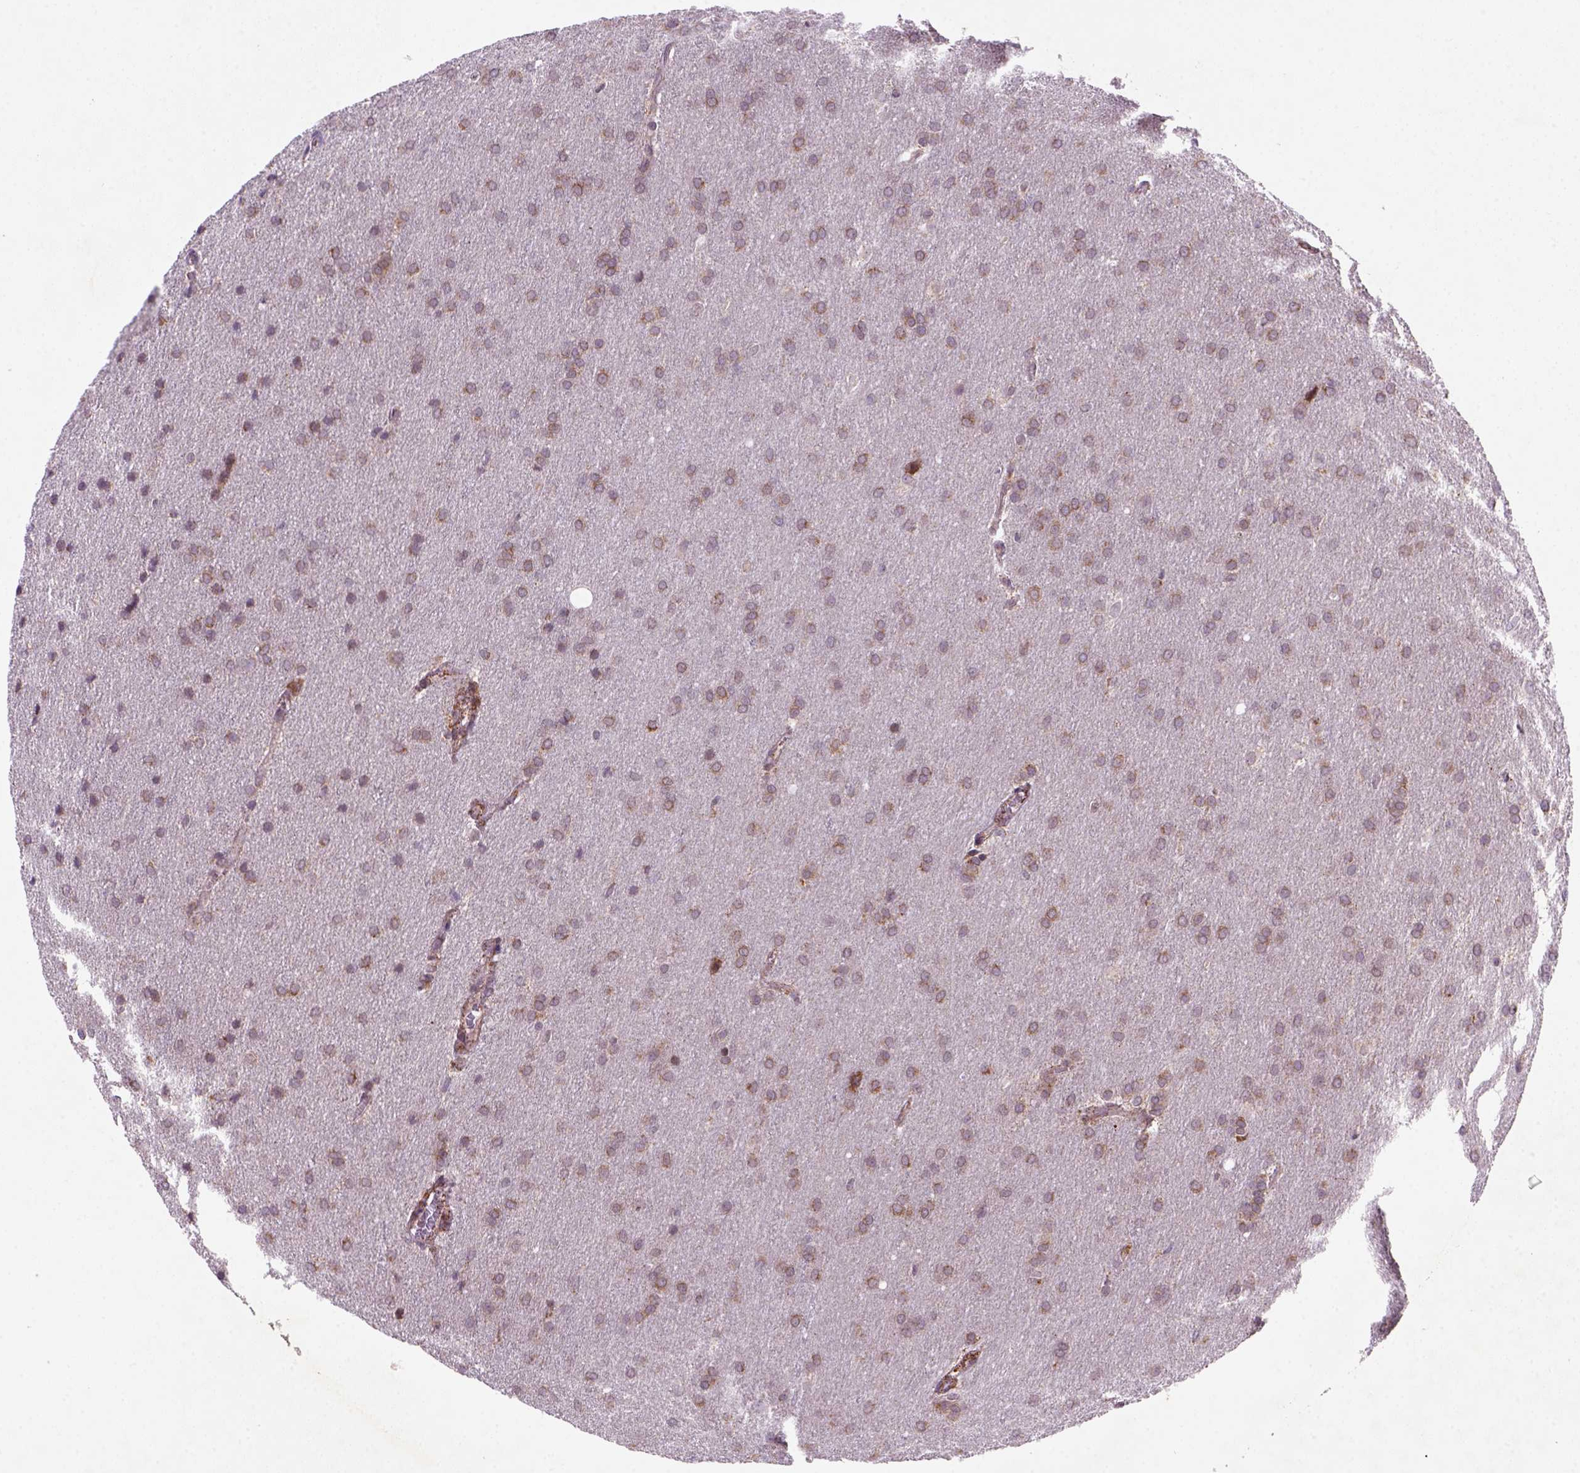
{"staining": {"intensity": "moderate", "quantity": ">75%", "location": "cytoplasmic/membranous"}, "tissue": "glioma", "cell_type": "Tumor cells", "image_type": "cancer", "snomed": [{"axis": "morphology", "description": "Glioma, malignant, Low grade"}, {"axis": "topography", "description": "Brain"}], "caption": "Malignant low-grade glioma tissue exhibits moderate cytoplasmic/membranous expression in approximately >75% of tumor cells The staining was performed using DAB to visualize the protein expression in brown, while the nuclei were stained in blue with hematoxylin (Magnification: 20x).", "gene": "FZD7", "patient": {"sex": "female", "age": 32}}